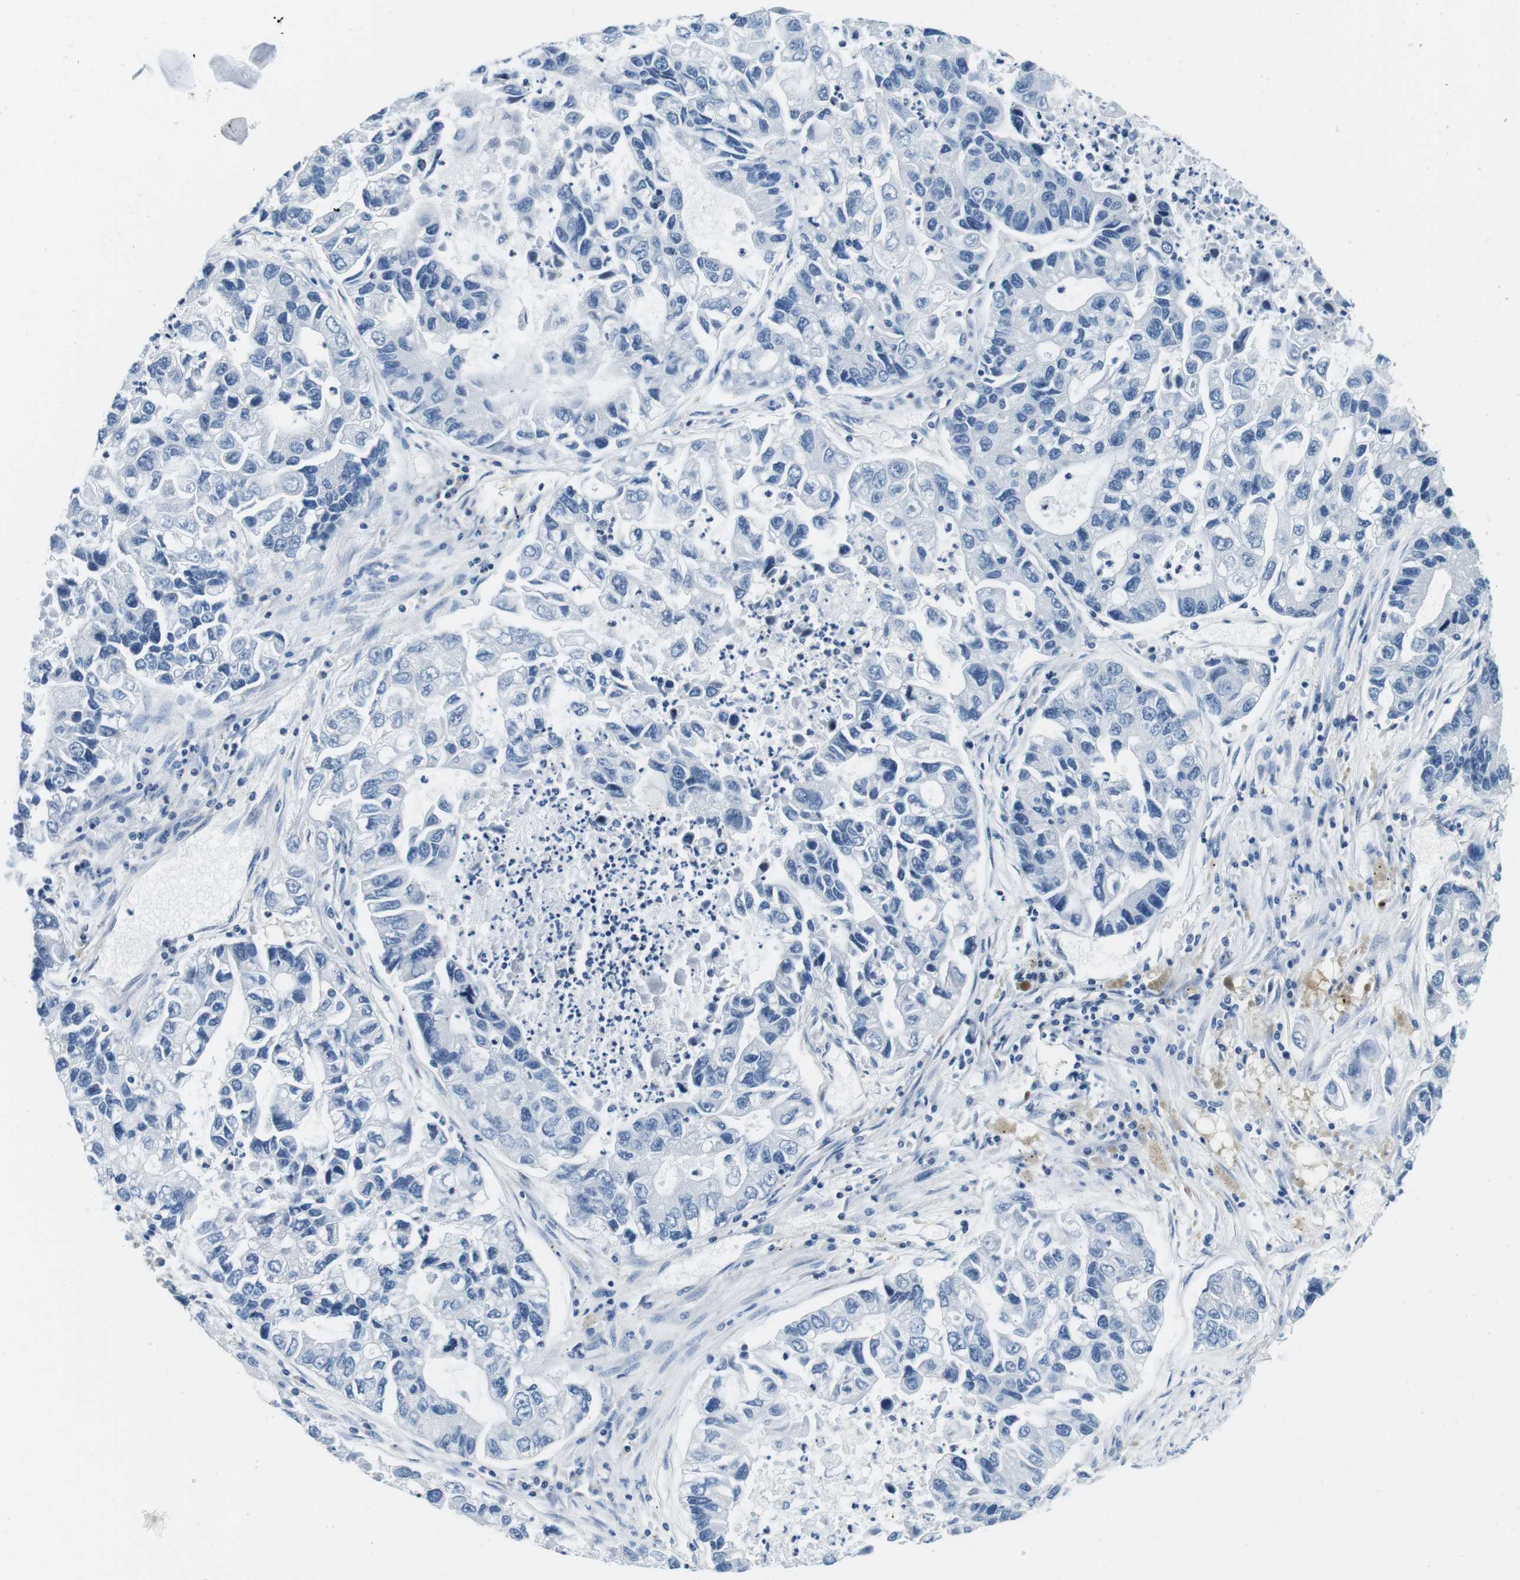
{"staining": {"intensity": "negative", "quantity": "none", "location": "none"}, "tissue": "lung cancer", "cell_type": "Tumor cells", "image_type": "cancer", "snomed": [{"axis": "morphology", "description": "Adenocarcinoma, NOS"}, {"axis": "topography", "description": "Lung"}], "caption": "This is a image of immunohistochemistry staining of lung cancer (adenocarcinoma), which shows no expression in tumor cells.", "gene": "KCNJ5", "patient": {"sex": "female", "age": 51}}